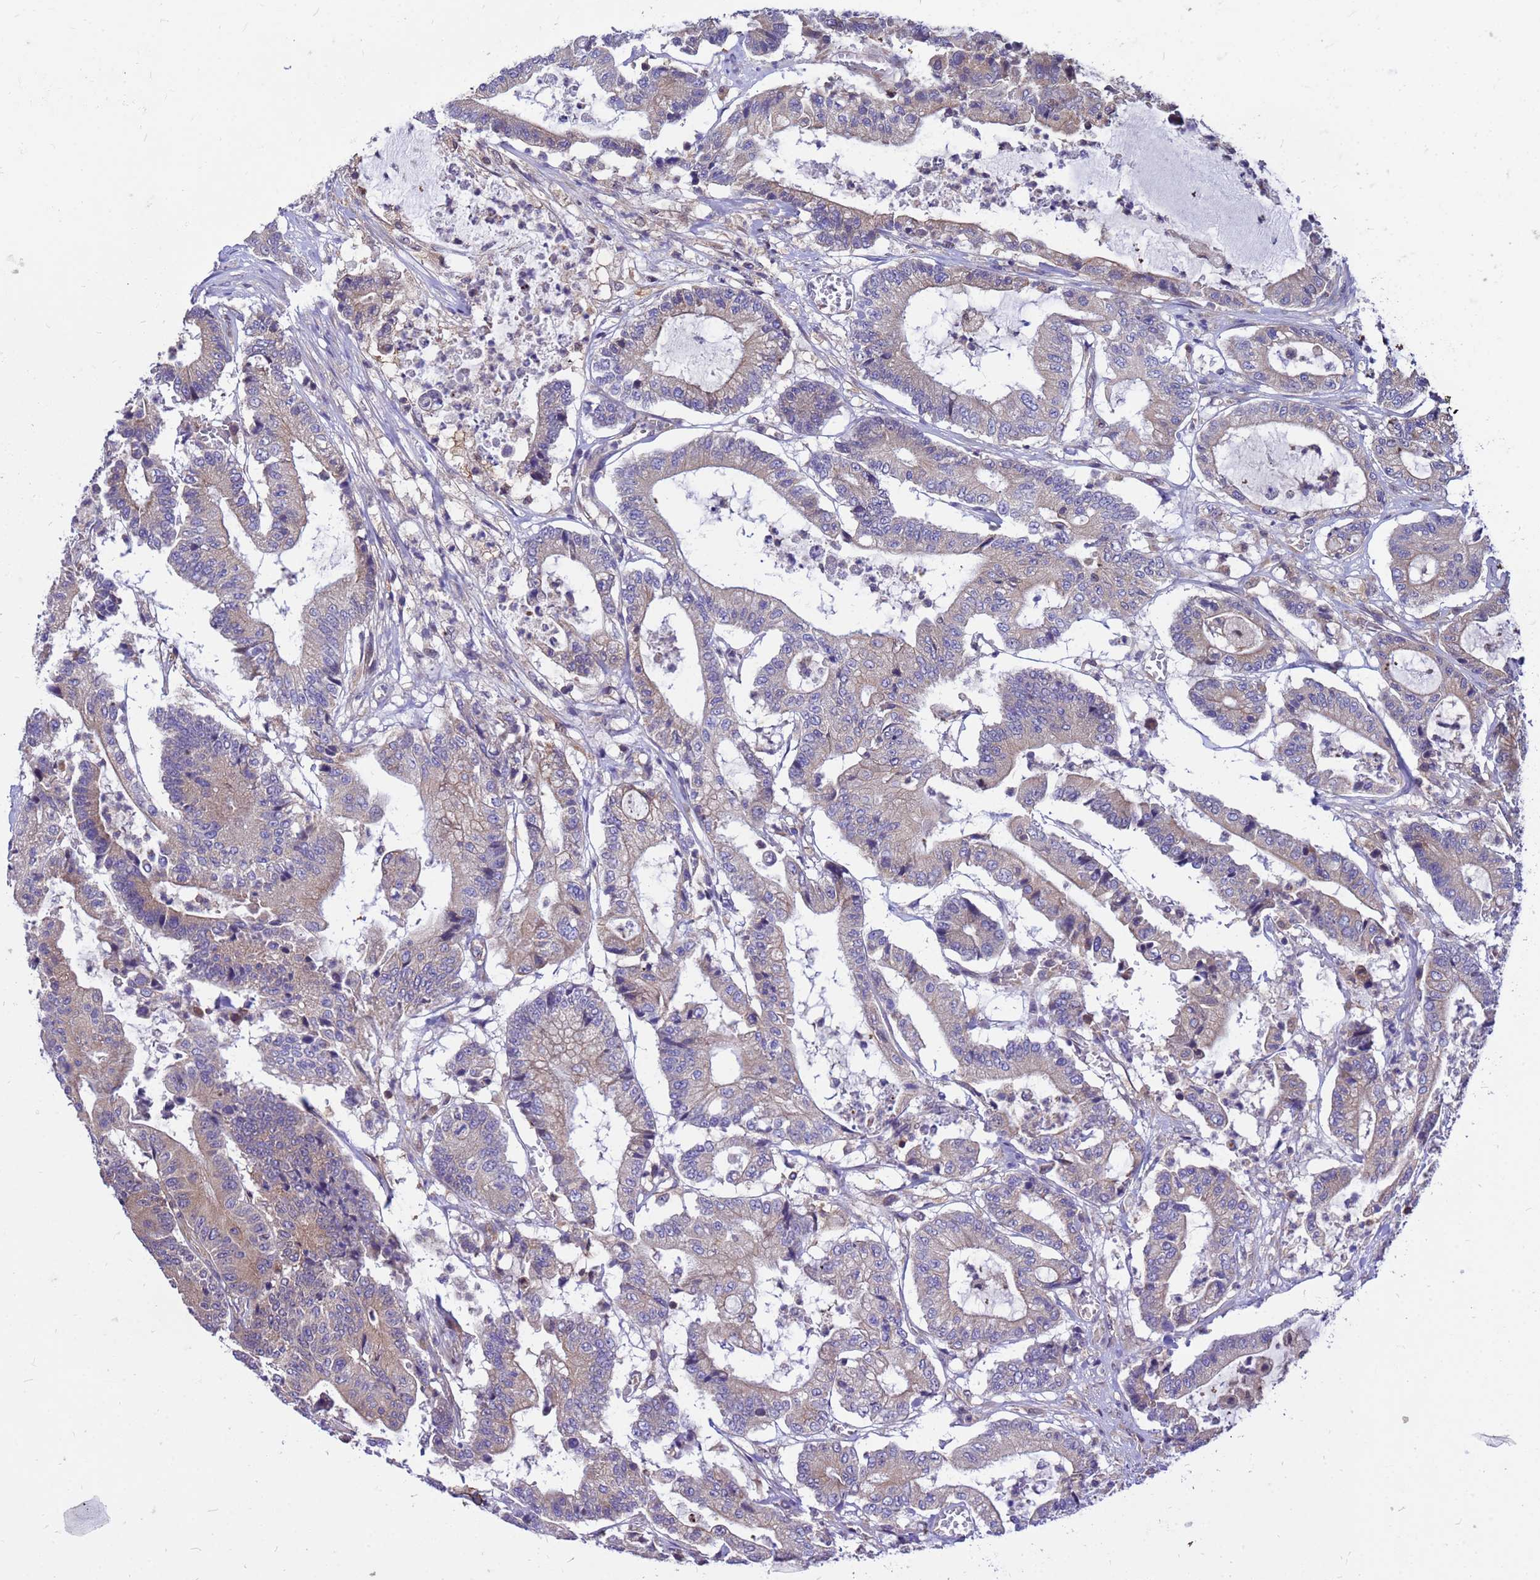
{"staining": {"intensity": "weak", "quantity": "25%-75%", "location": "cytoplasmic/membranous"}, "tissue": "colorectal cancer", "cell_type": "Tumor cells", "image_type": "cancer", "snomed": [{"axis": "morphology", "description": "Adenocarcinoma, NOS"}, {"axis": "topography", "description": "Colon"}], "caption": "Colorectal adenocarcinoma stained with a protein marker exhibits weak staining in tumor cells.", "gene": "GET3", "patient": {"sex": "female", "age": 84}}